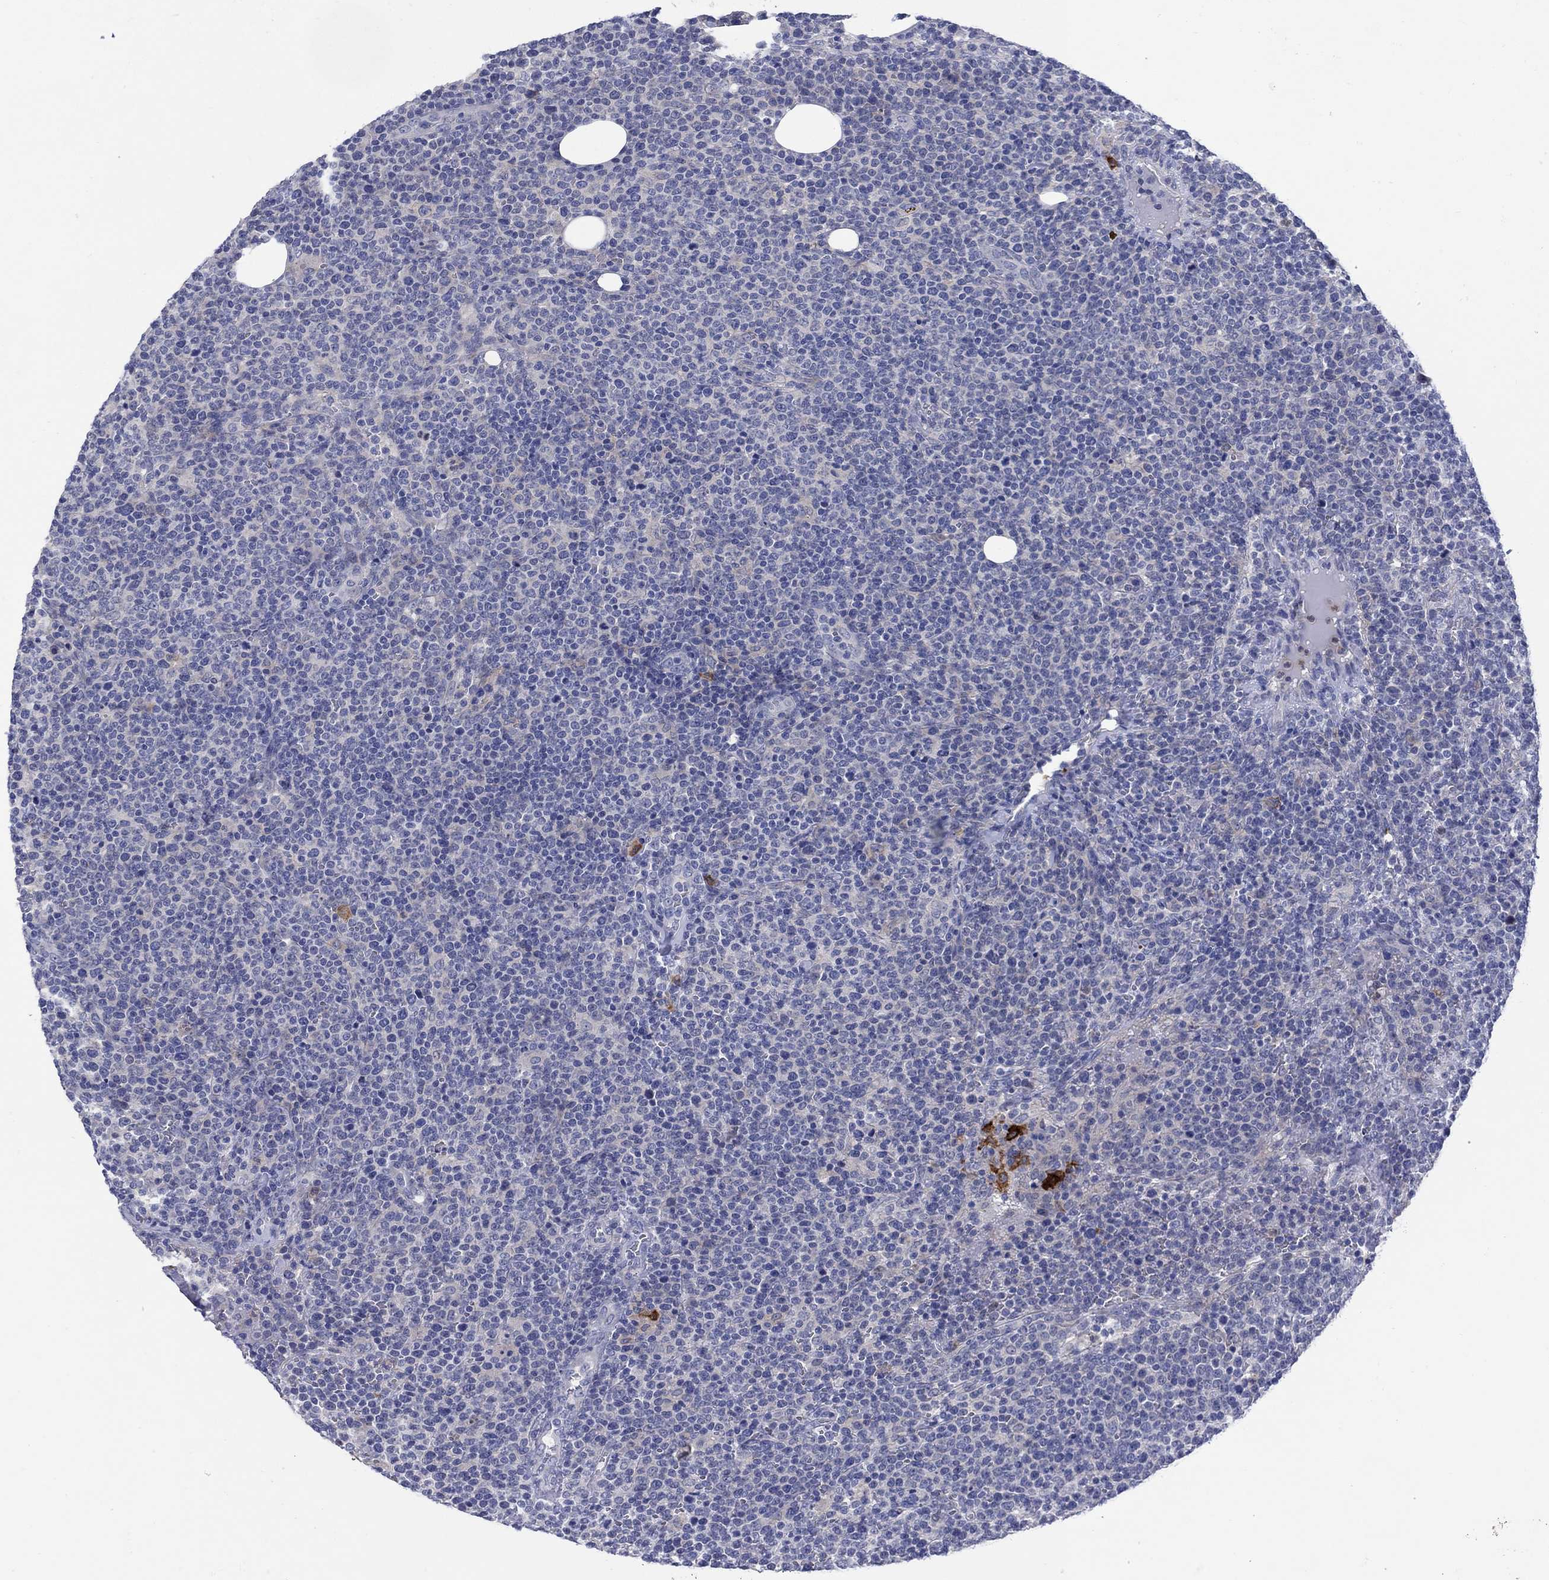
{"staining": {"intensity": "negative", "quantity": "none", "location": "none"}, "tissue": "lymphoma", "cell_type": "Tumor cells", "image_type": "cancer", "snomed": [{"axis": "morphology", "description": "Malignant lymphoma, non-Hodgkin's type, High grade"}, {"axis": "topography", "description": "Lymph node"}], "caption": "An IHC image of lymphoma is shown. There is no staining in tumor cells of lymphoma. The staining was performed using DAB (3,3'-diaminobenzidine) to visualize the protein expression in brown, while the nuclei were stained in blue with hematoxylin (Magnification: 20x).", "gene": "HDC", "patient": {"sex": "male", "age": 61}}